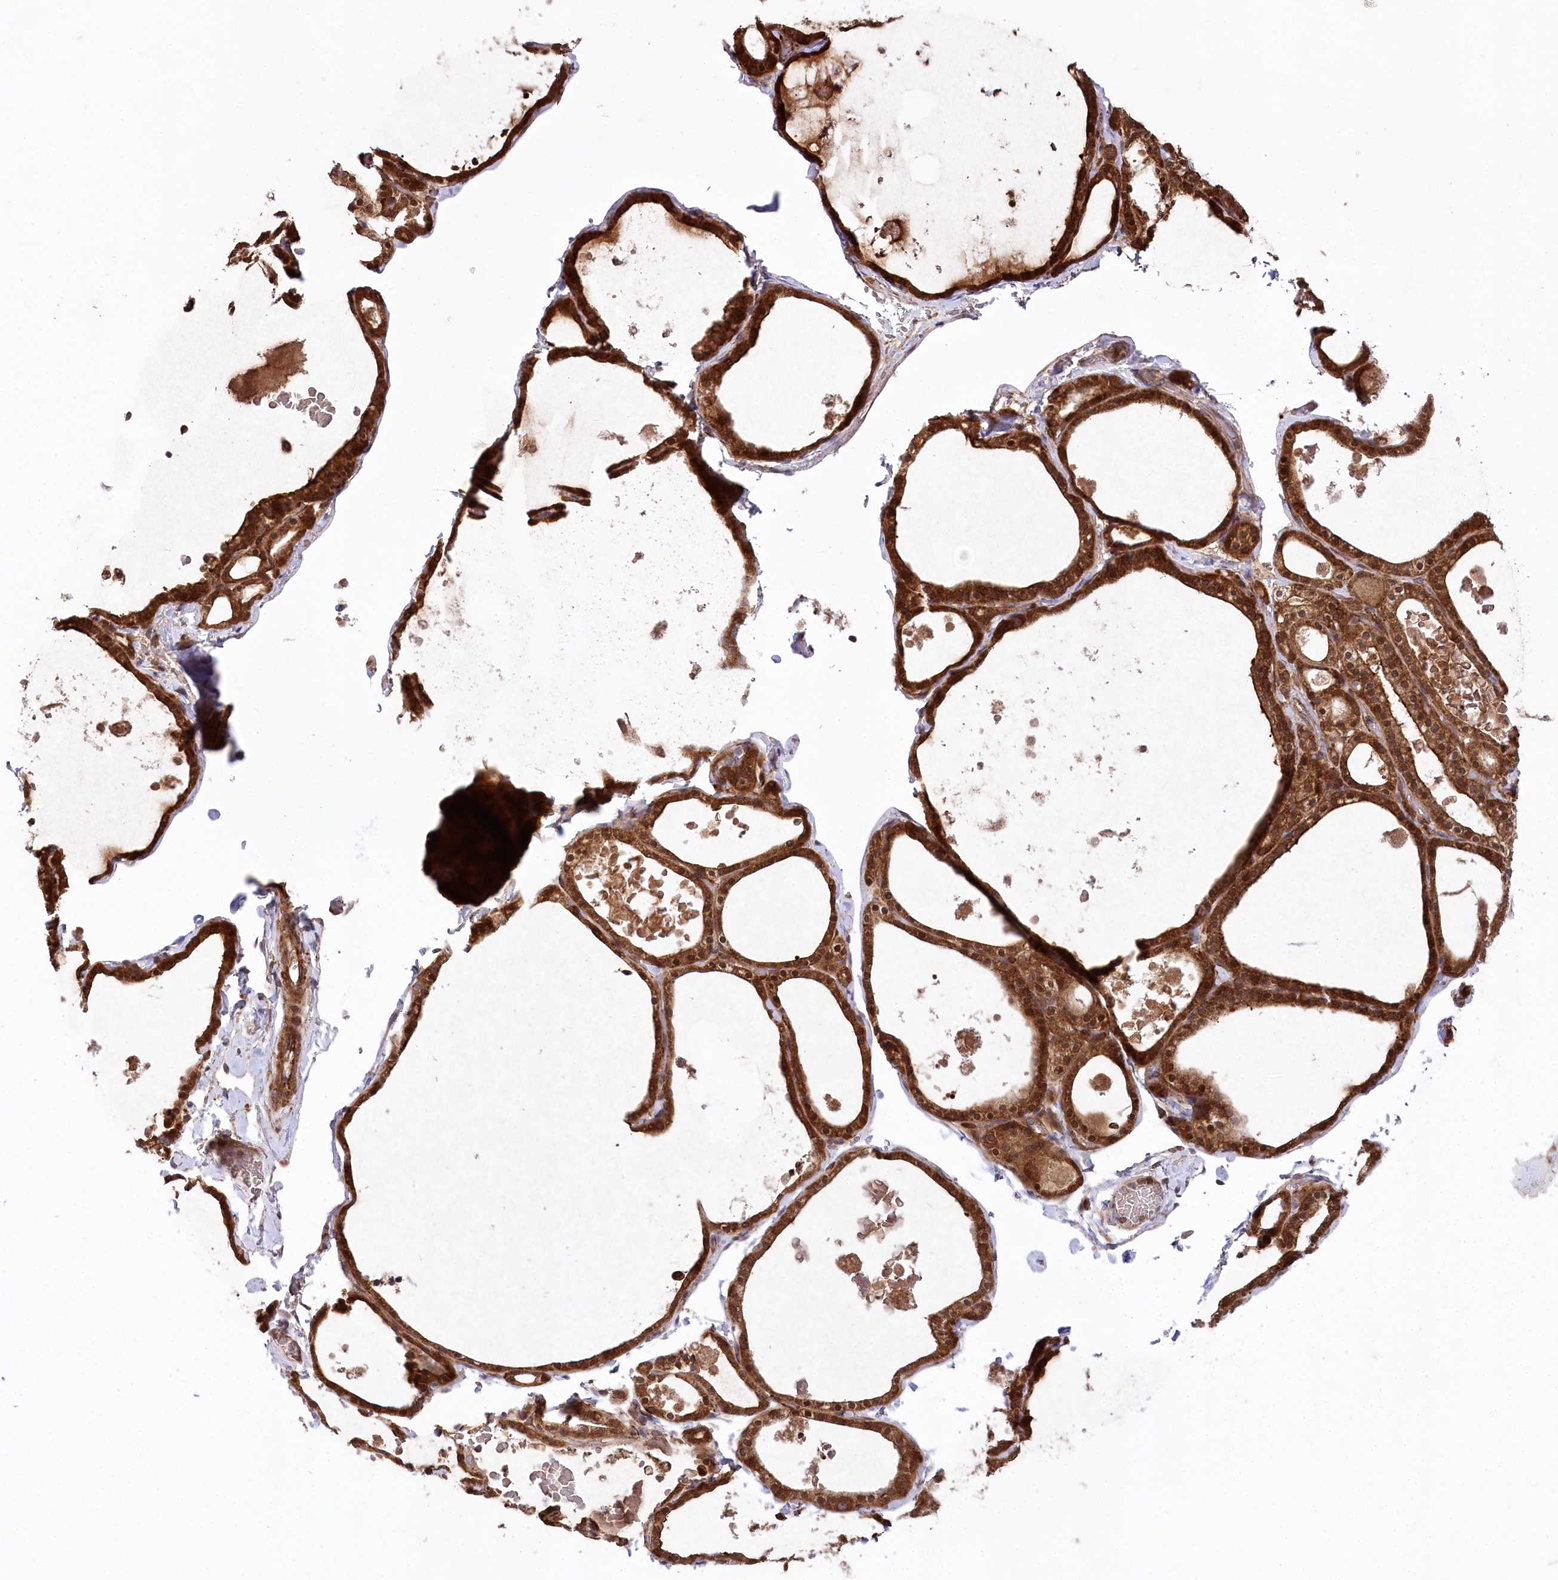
{"staining": {"intensity": "strong", "quantity": ">75%", "location": "cytoplasmic/membranous"}, "tissue": "thyroid gland", "cell_type": "Glandular cells", "image_type": "normal", "snomed": [{"axis": "morphology", "description": "Normal tissue, NOS"}, {"axis": "topography", "description": "Thyroid gland"}], "caption": "Protein staining by immunohistochemistry (IHC) displays strong cytoplasmic/membranous positivity in about >75% of glandular cells in benign thyroid gland.", "gene": "CCDC91", "patient": {"sex": "male", "age": 56}}